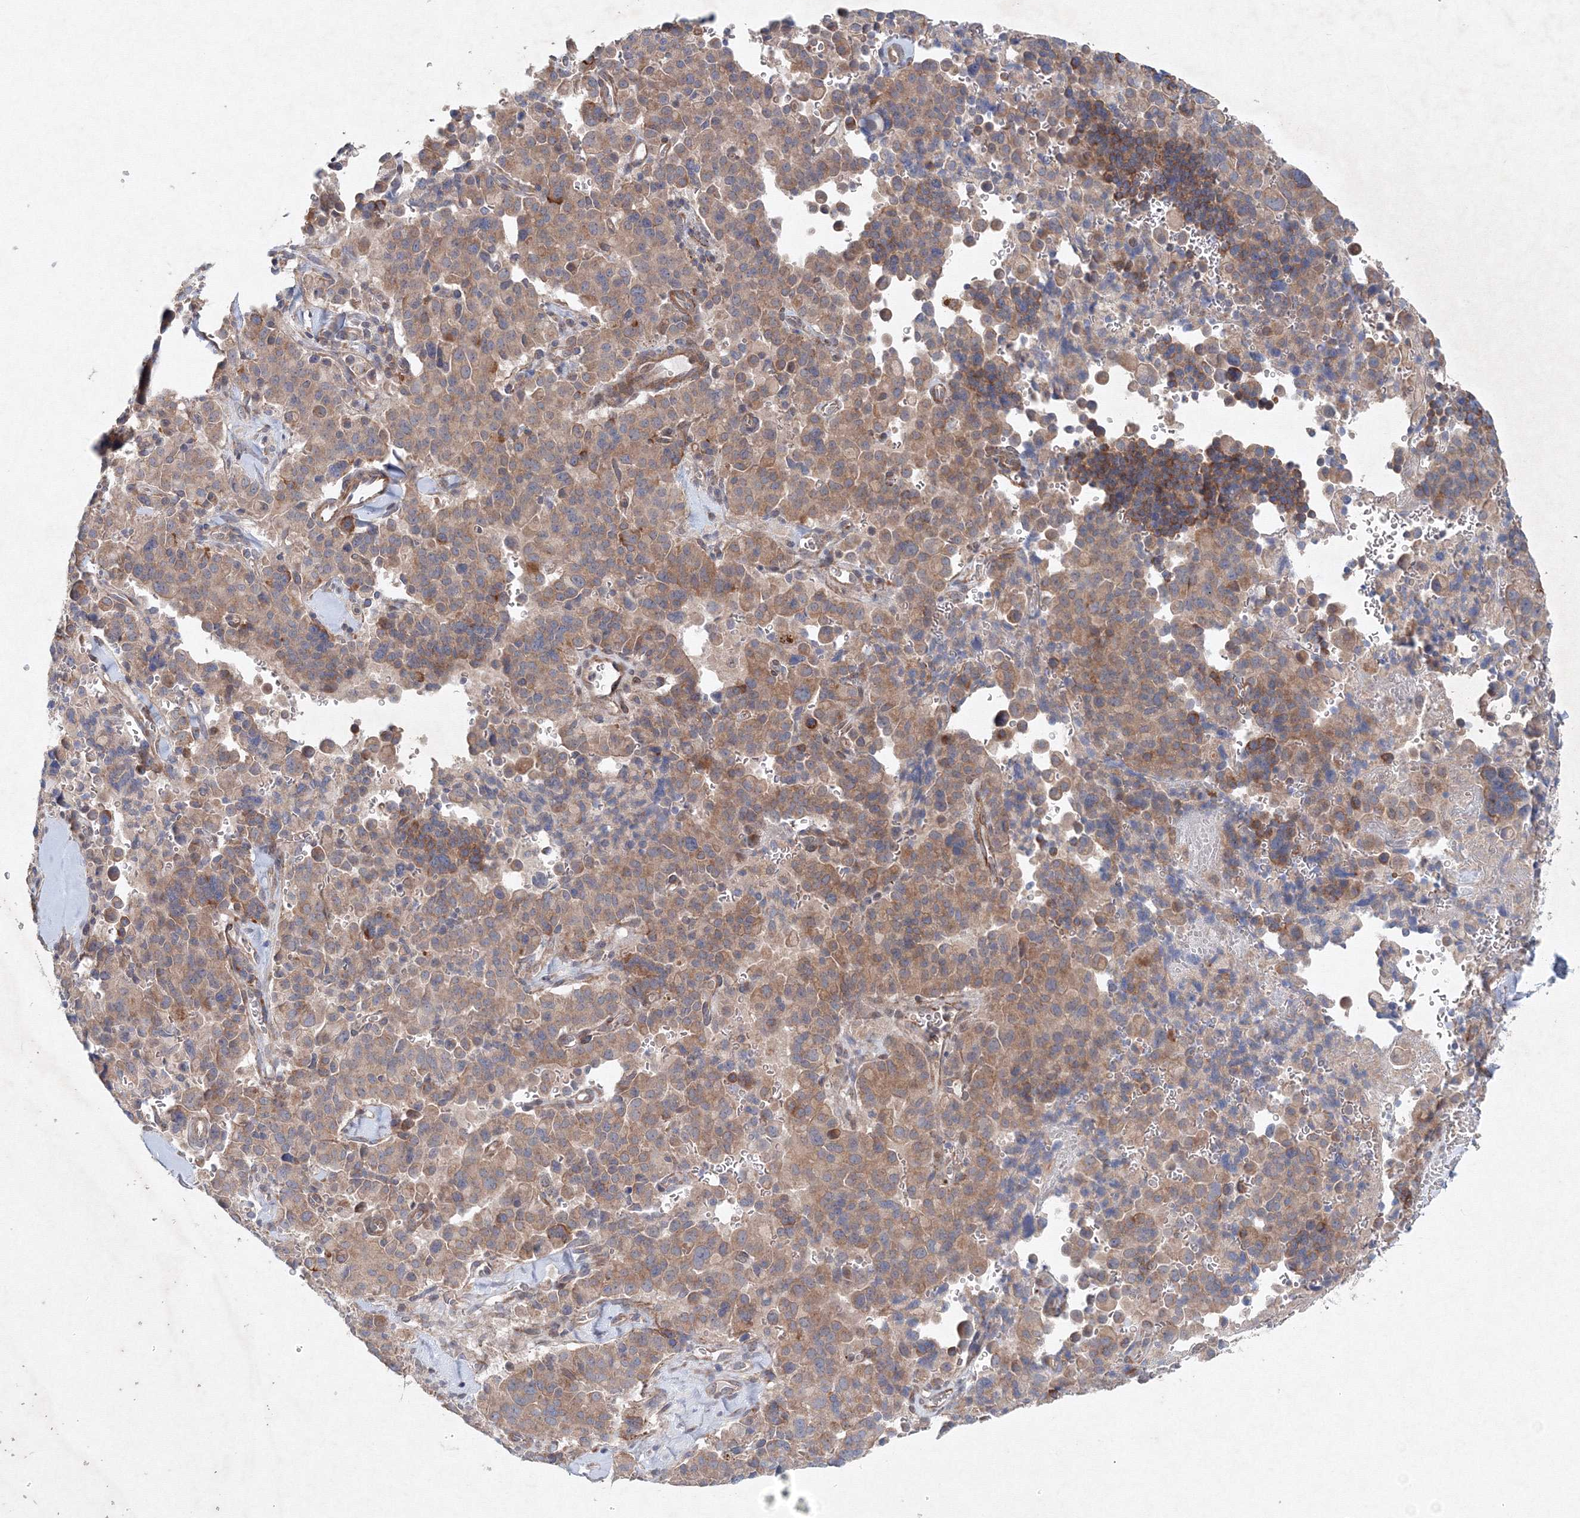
{"staining": {"intensity": "moderate", "quantity": "25%-75%", "location": "cytoplasmic/membranous"}, "tissue": "pancreatic cancer", "cell_type": "Tumor cells", "image_type": "cancer", "snomed": [{"axis": "morphology", "description": "Adenocarcinoma, NOS"}, {"axis": "topography", "description": "Pancreas"}], "caption": "Immunohistochemistry (IHC) micrograph of neoplastic tissue: adenocarcinoma (pancreatic) stained using immunohistochemistry demonstrates medium levels of moderate protein expression localized specifically in the cytoplasmic/membranous of tumor cells, appearing as a cytoplasmic/membranous brown color.", "gene": "WDR49", "patient": {"sex": "male", "age": 65}}